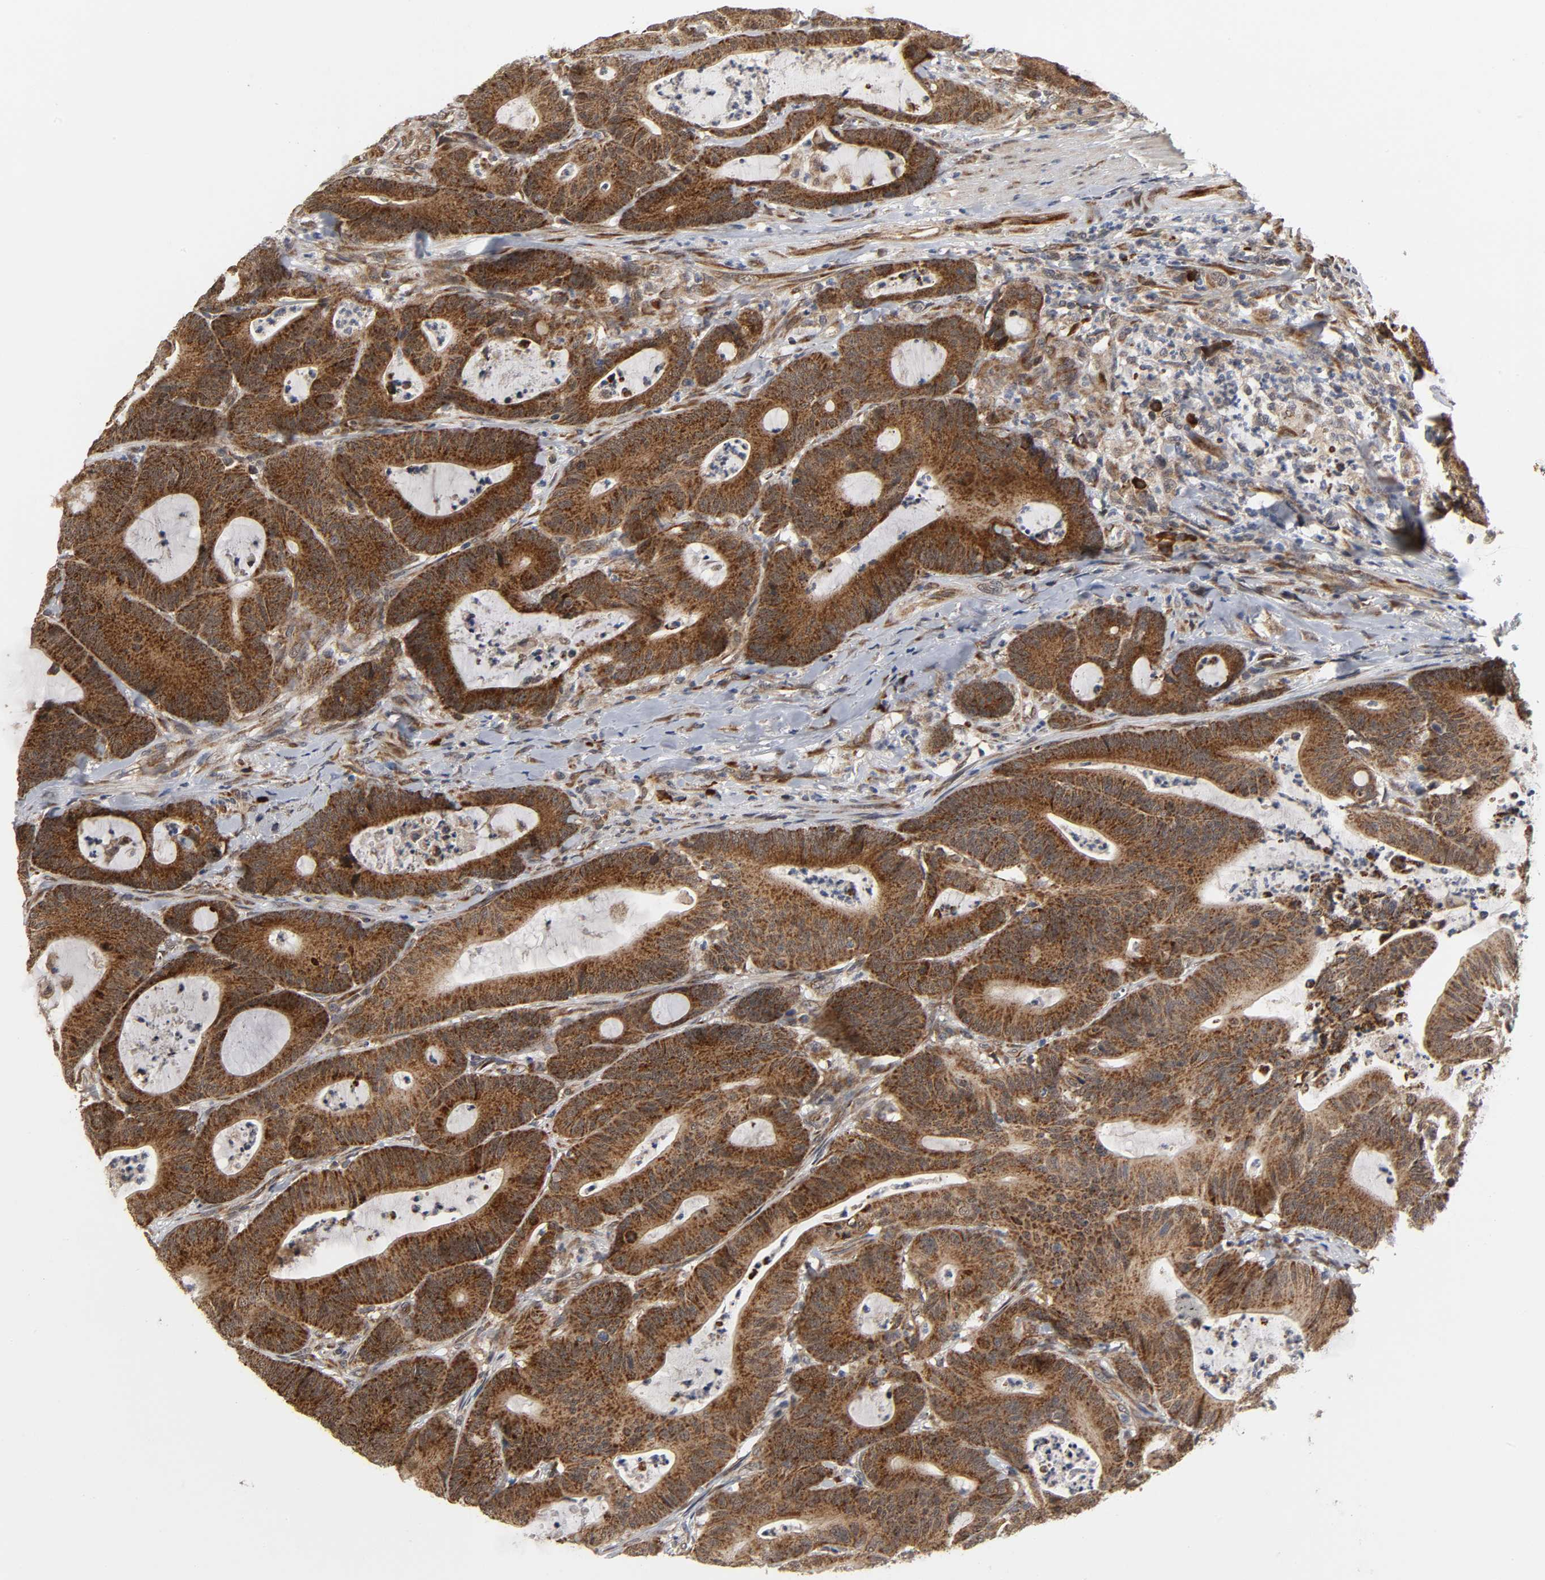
{"staining": {"intensity": "strong", "quantity": ">75%", "location": "cytoplasmic/membranous"}, "tissue": "colorectal cancer", "cell_type": "Tumor cells", "image_type": "cancer", "snomed": [{"axis": "morphology", "description": "Adenocarcinoma, NOS"}, {"axis": "topography", "description": "Colon"}], "caption": "Strong cytoplasmic/membranous protein staining is present in approximately >75% of tumor cells in colorectal cancer.", "gene": "SLC30A9", "patient": {"sex": "female", "age": 84}}